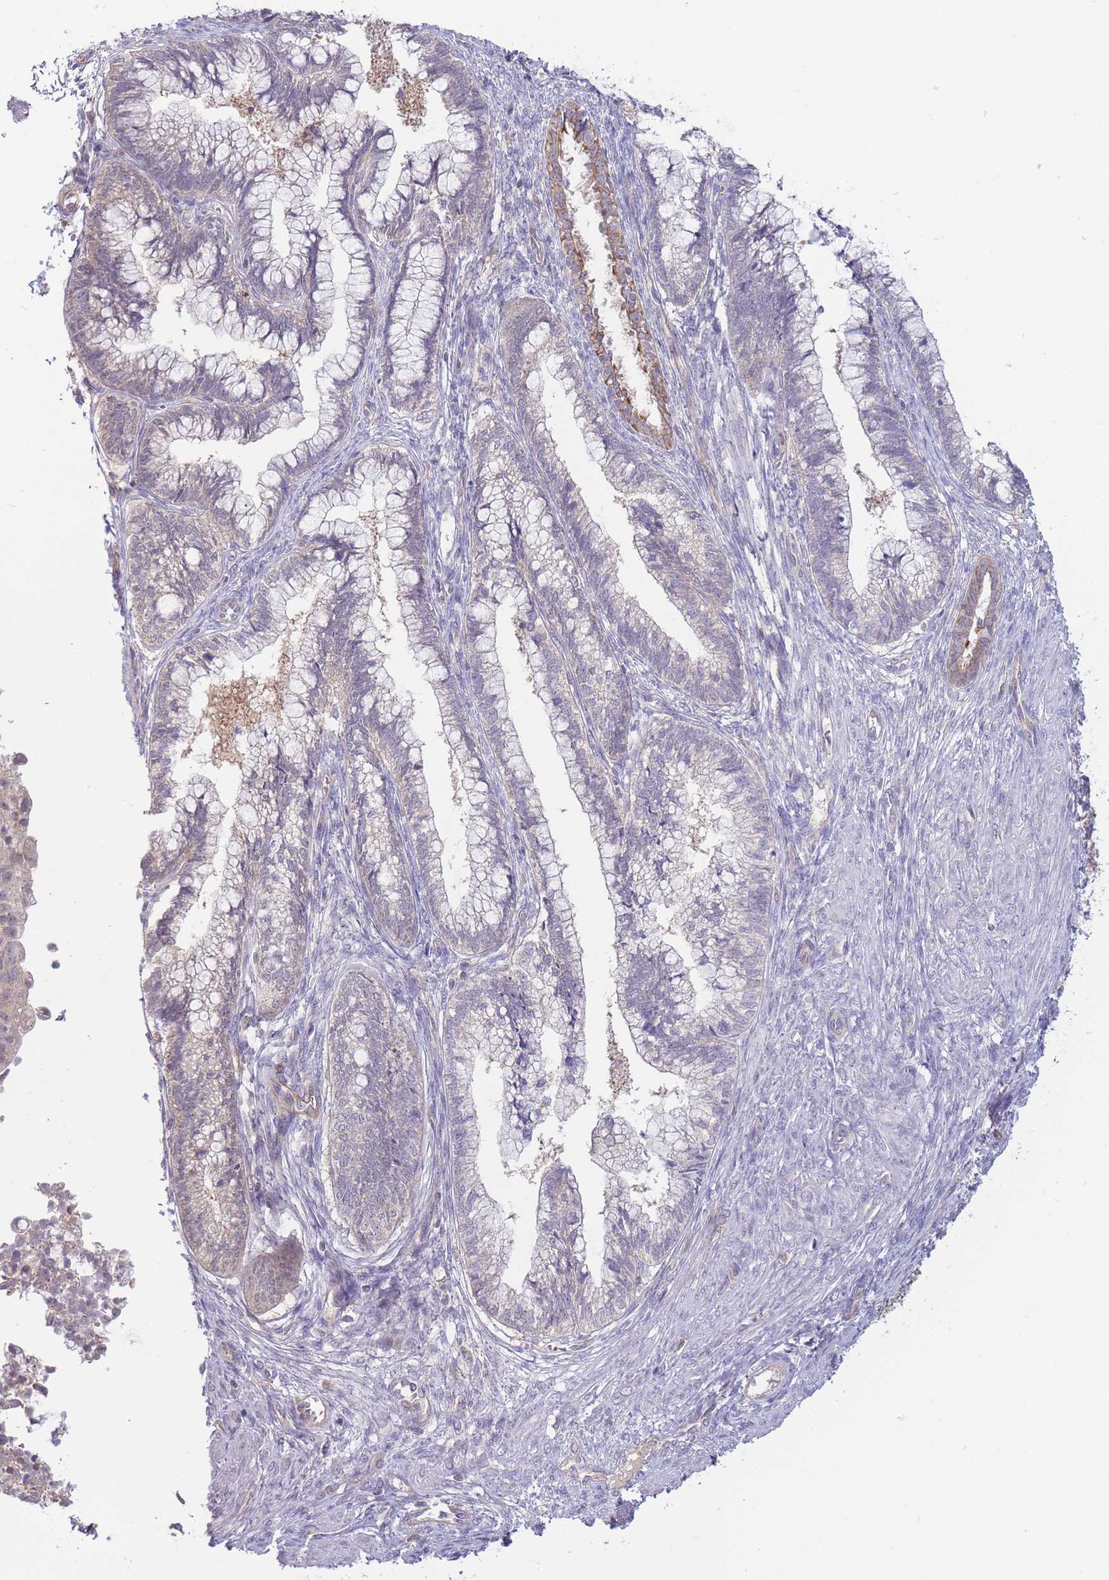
{"staining": {"intensity": "negative", "quantity": "none", "location": "none"}, "tissue": "cervical cancer", "cell_type": "Tumor cells", "image_type": "cancer", "snomed": [{"axis": "morphology", "description": "Adenocarcinoma, NOS"}, {"axis": "topography", "description": "Cervix"}], "caption": "IHC of human cervical cancer (adenocarcinoma) reveals no expression in tumor cells. (DAB (3,3'-diaminobenzidine) immunohistochemistry visualized using brightfield microscopy, high magnification).", "gene": "NDUFAF5", "patient": {"sex": "female", "age": 44}}